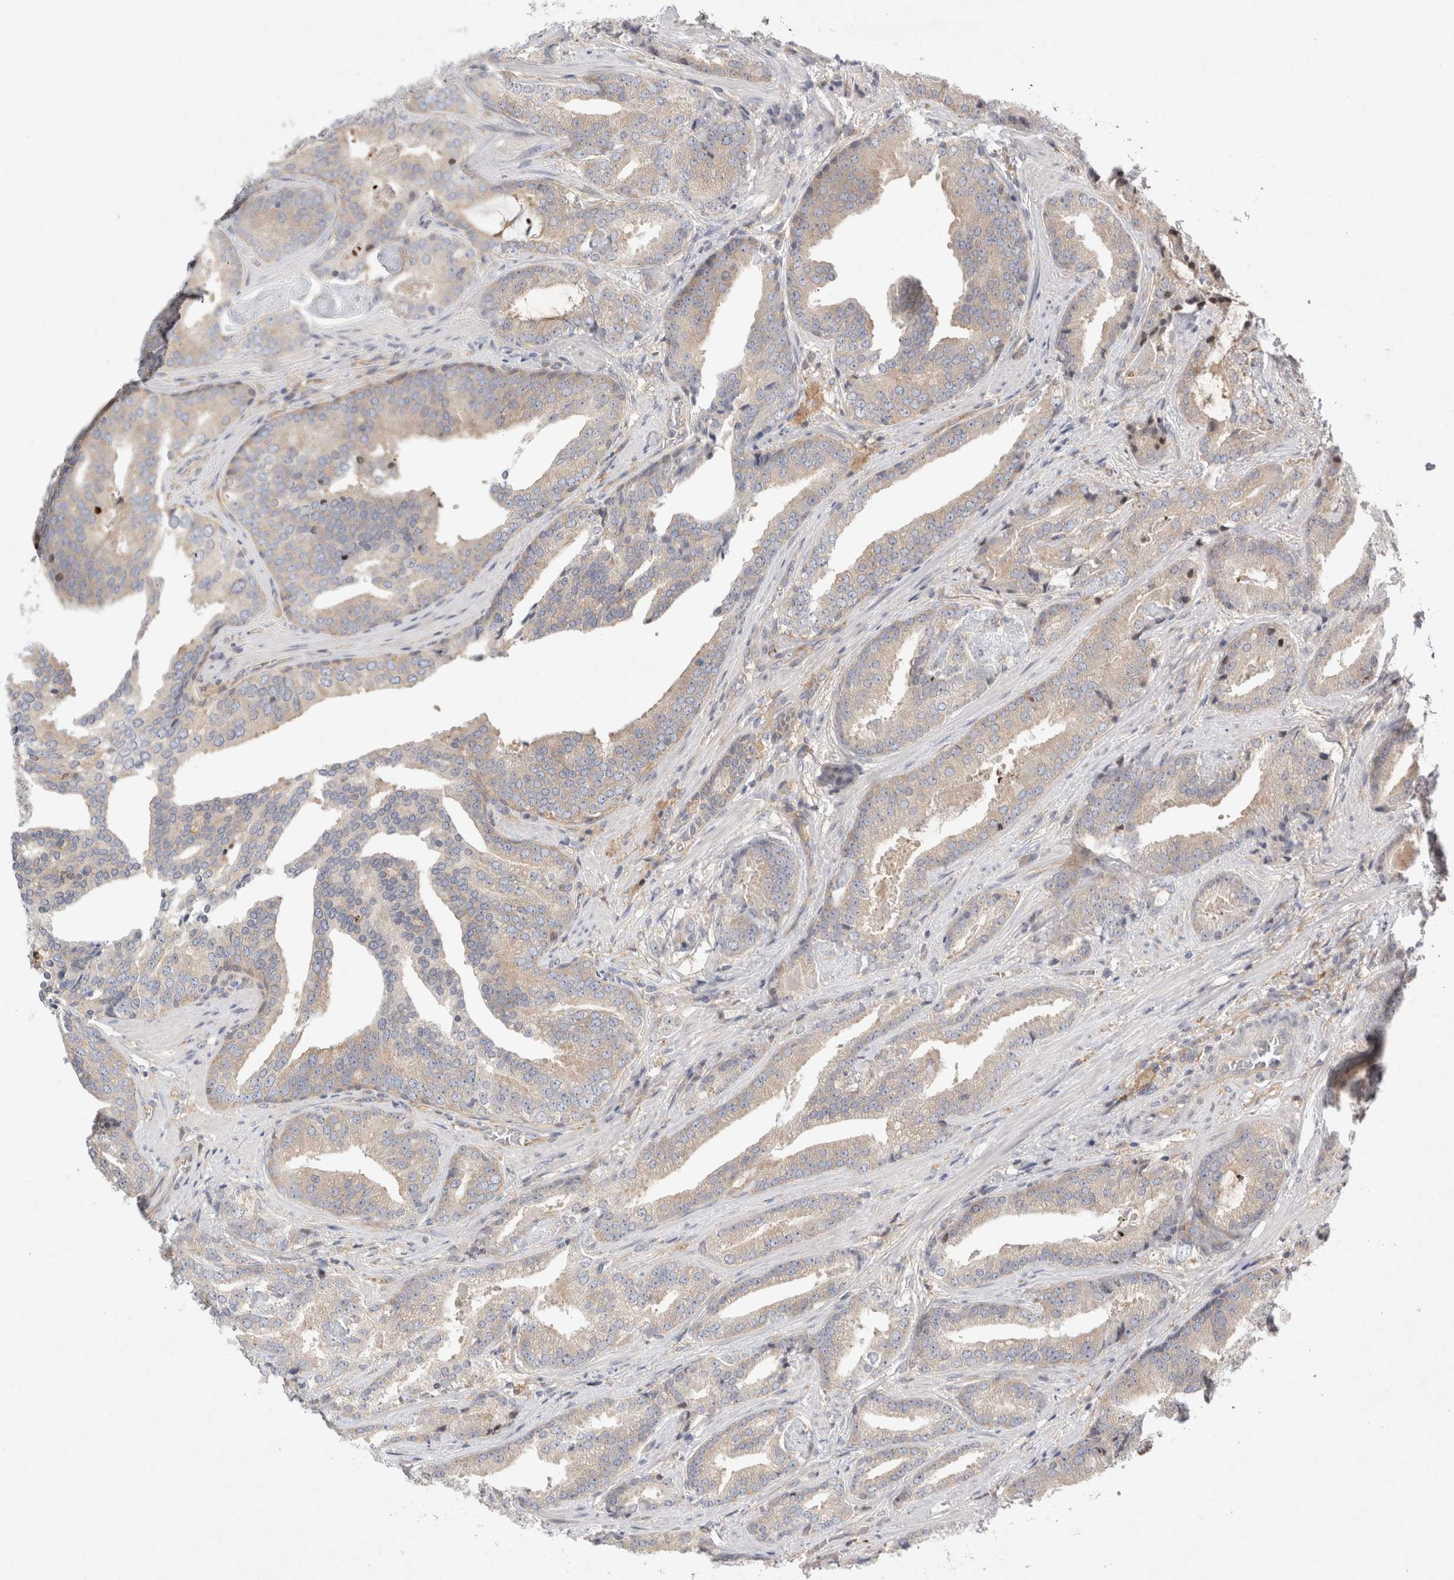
{"staining": {"intensity": "weak", "quantity": ">75%", "location": "cytoplasmic/membranous"}, "tissue": "prostate cancer", "cell_type": "Tumor cells", "image_type": "cancer", "snomed": [{"axis": "morphology", "description": "Adenocarcinoma, Low grade"}, {"axis": "topography", "description": "Prostate"}], "caption": "There is low levels of weak cytoplasmic/membranous positivity in tumor cells of prostate cancer (adenocarcinoma (low-grade)), as demonstrated by immunohistochemical staining (brown color).", "gene": "CDCA7L", "patient": {"sex": "male", "age": 67}}